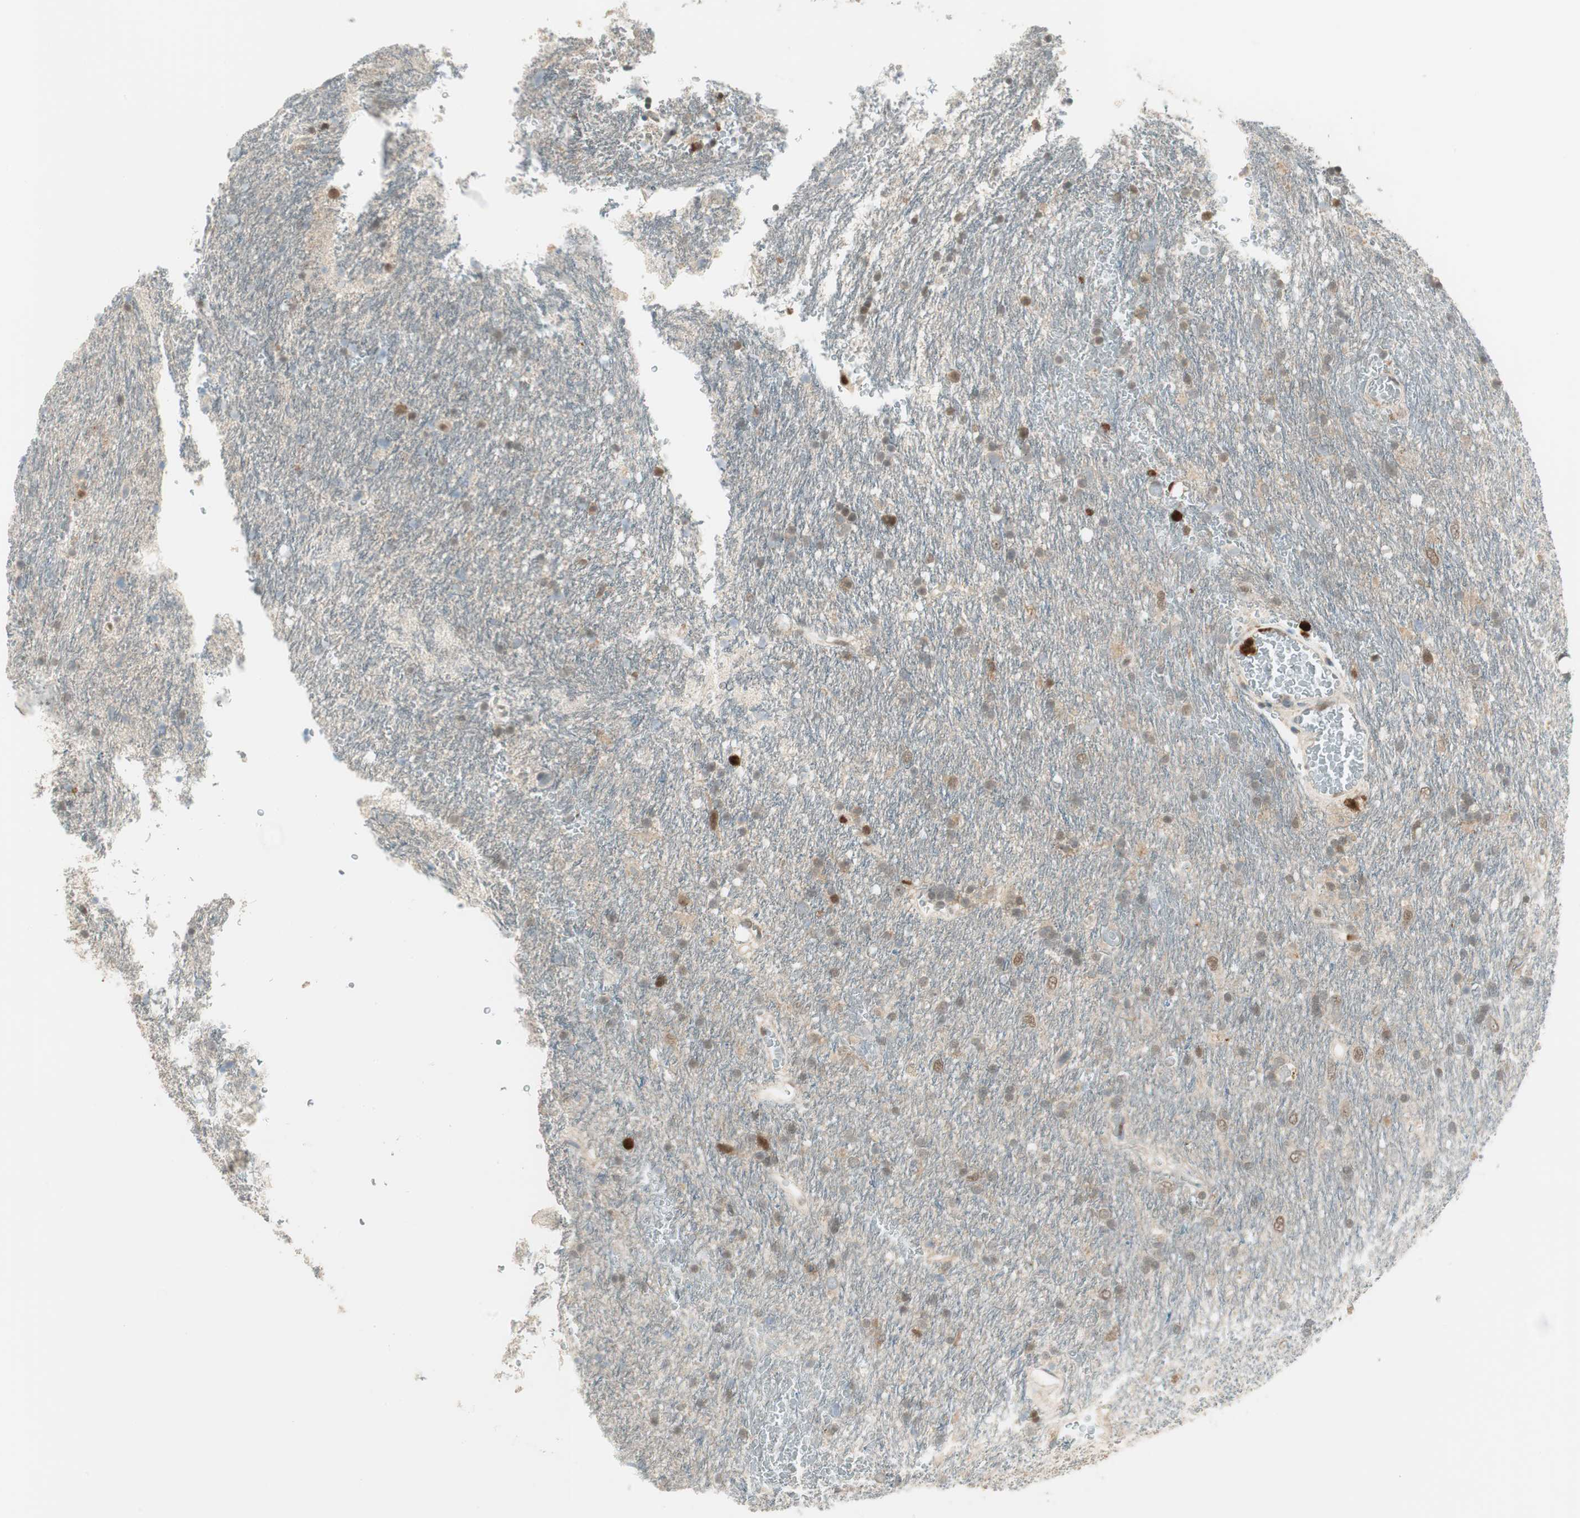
{"staining": {"intensity": "moderate", "quantity": "25%-75%", "location": "nuclear"}, "tissue": "glioma", "cell_type": "Tumor cells", "image_type": "cancer", "snomed": [{"axis": "morphology", "description": "Glioma, malignant, Low grade"}, {"axis": "topography", "description": "Brain"}], "caption": "Immunohistochemistry photomicrograph of glioma stained for a protein (brown), which reveals medium levels of moderate nuclear expression in about 25%-75% of tumor cells.", "gene": "LTA4H", "patient": {"sex": "male", "age": 77}}